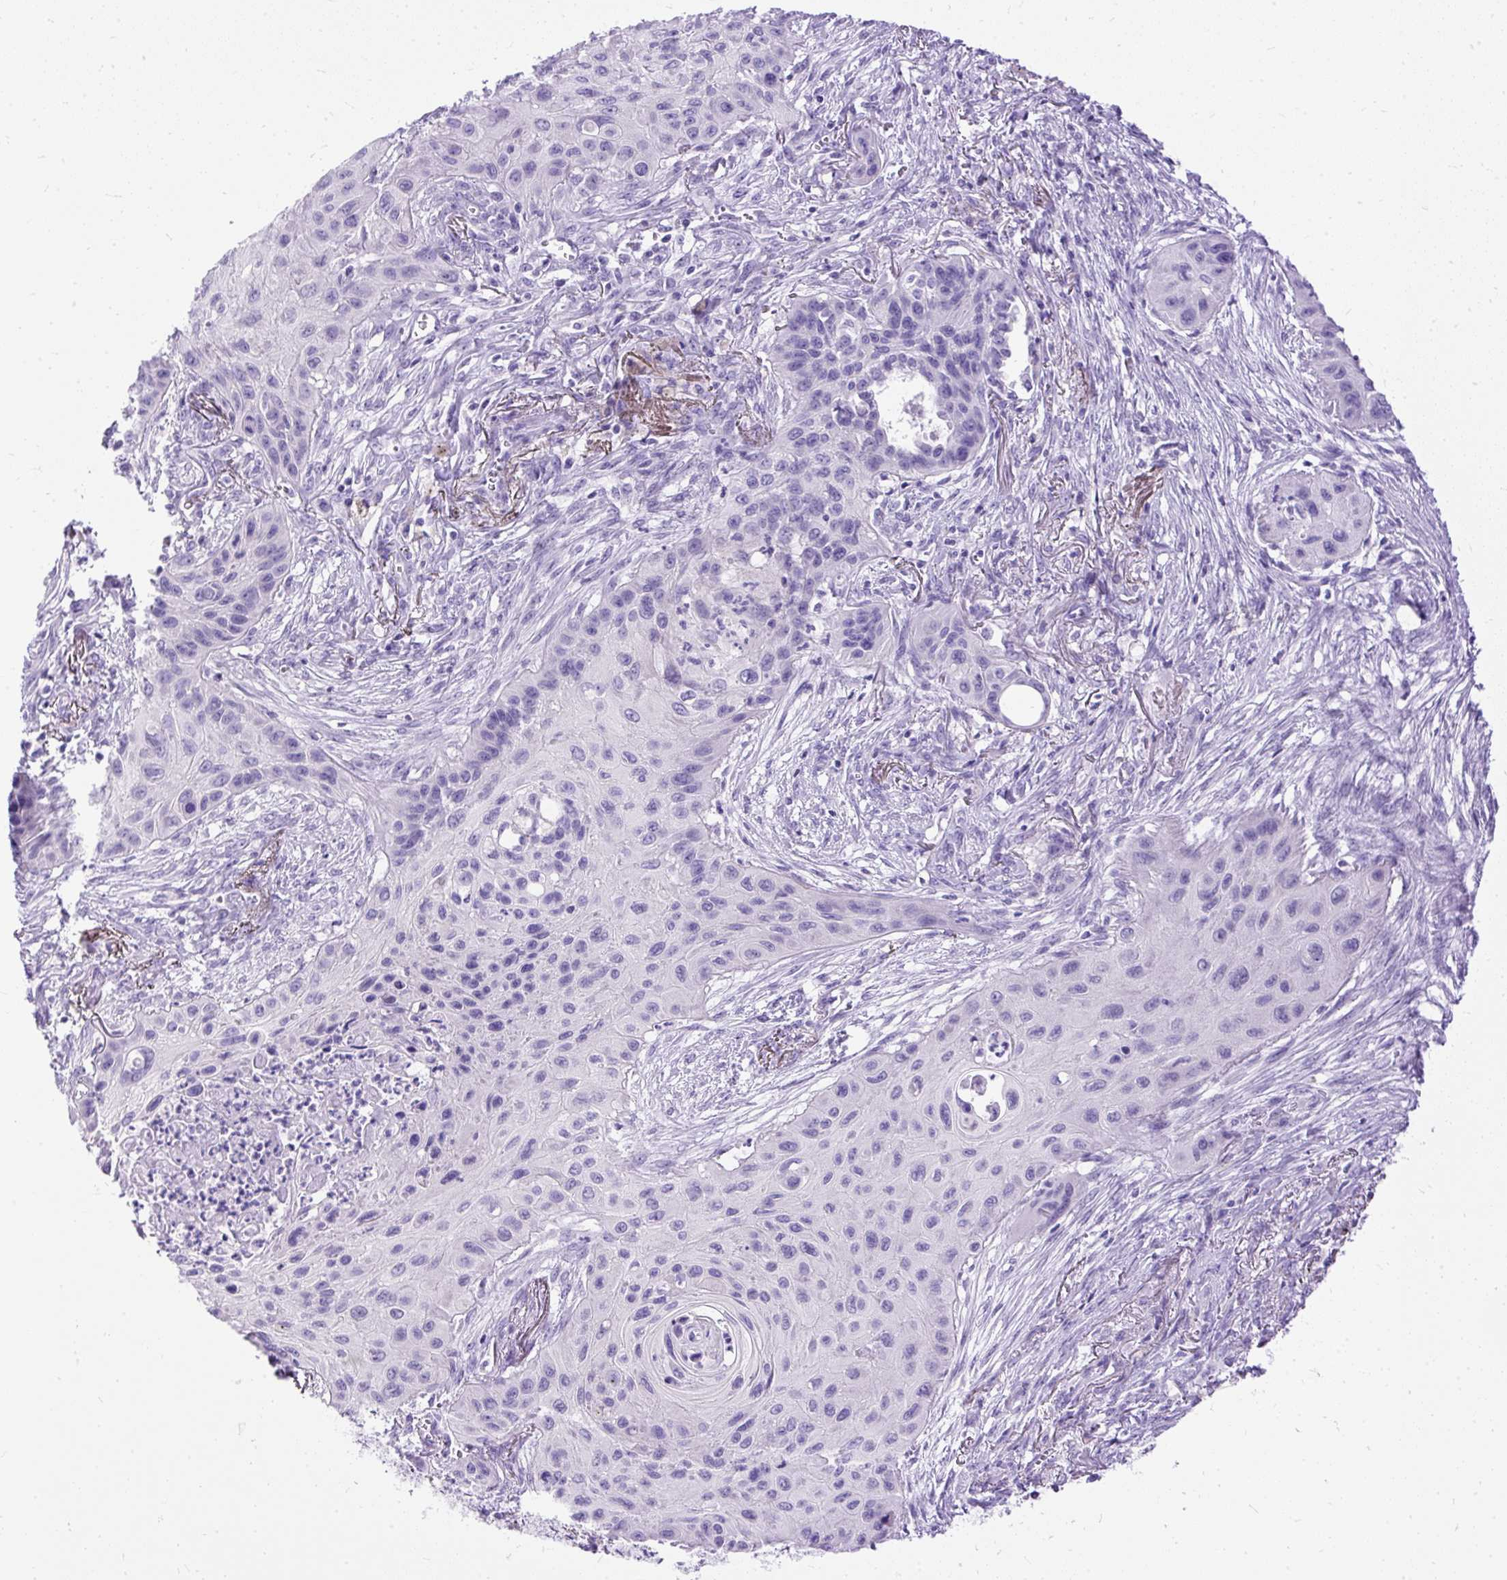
{"staining": {"intensity": "negative", "quantity": "none", "location": "none"}, "tissue": "lung cancer", "cell_type": "Tumor cells", "image_type": "cancer", "snomed": [{"axis": "morphology", "description": "Squamous cell carcinoma, NOS"}, {"axis": "topography", "description": "Lung"}], "caption": "Tumor cells show no significant protein expression in squamous cell carcinoma (lung).", "gene": "HEY1", "patient": {"sex": "male", "age": 71}}